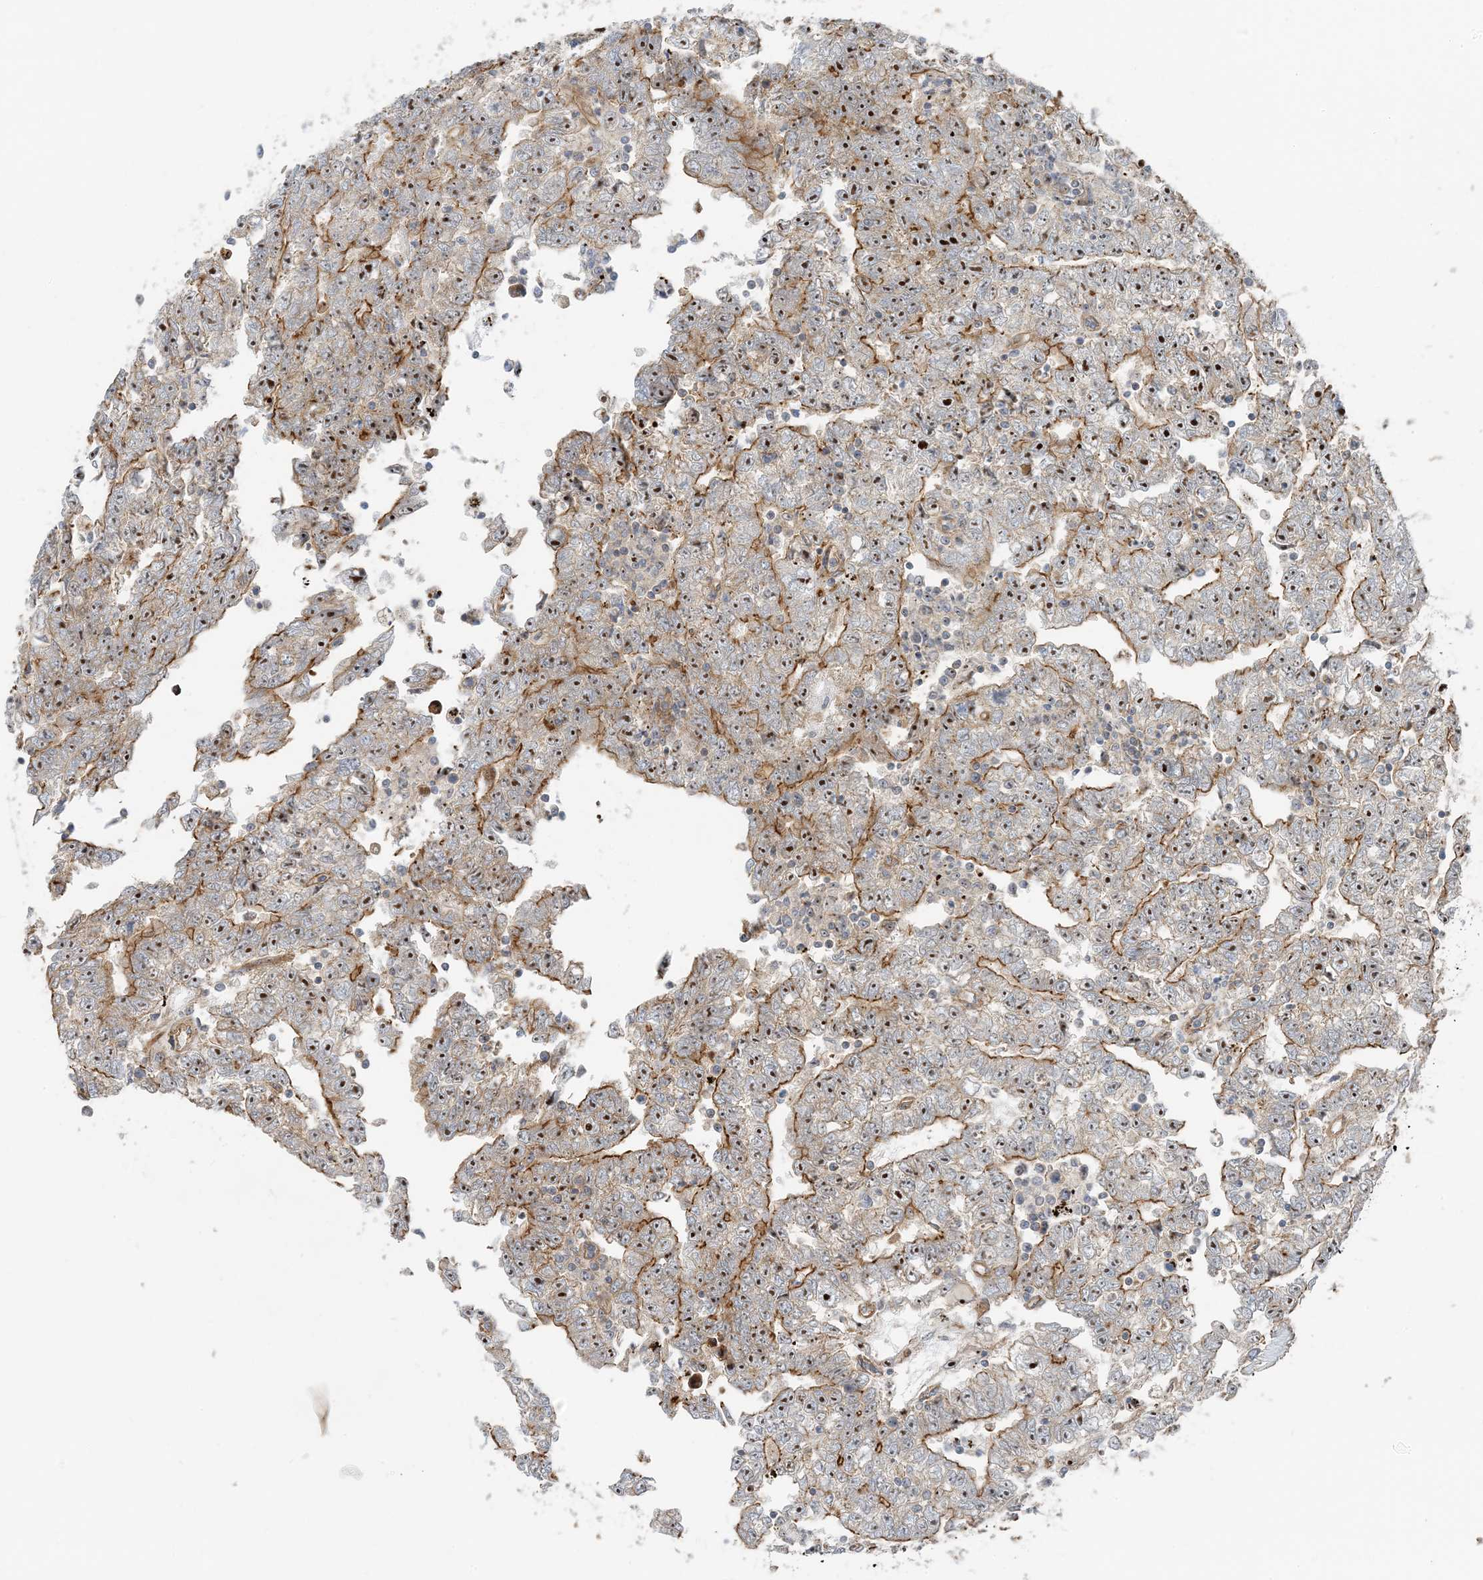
{"staining": {"intensity": "moderate", "quantity": ">75%", "location": "cytoplasmic/membranous,nuclear"}, "tissue": "testis cancer", "cell_type": "Tumor cells", "image_type": "cancer", "snomed": [{"axis": "morphology", "description": "Carcinoma, Embryonal, NOS"}, {"axis": "topography", "description": "Testis"}], "caption": "Protein analysis of testis cancer tissue exhibits moderate cytoplasmic/membranous and nuclear staining in about >75% of tumor cells. The protein is shown in brown color, while the nuclei are stained blue.", "gene": "MYL5", "patient": {"sex": "male", "age": 25}}